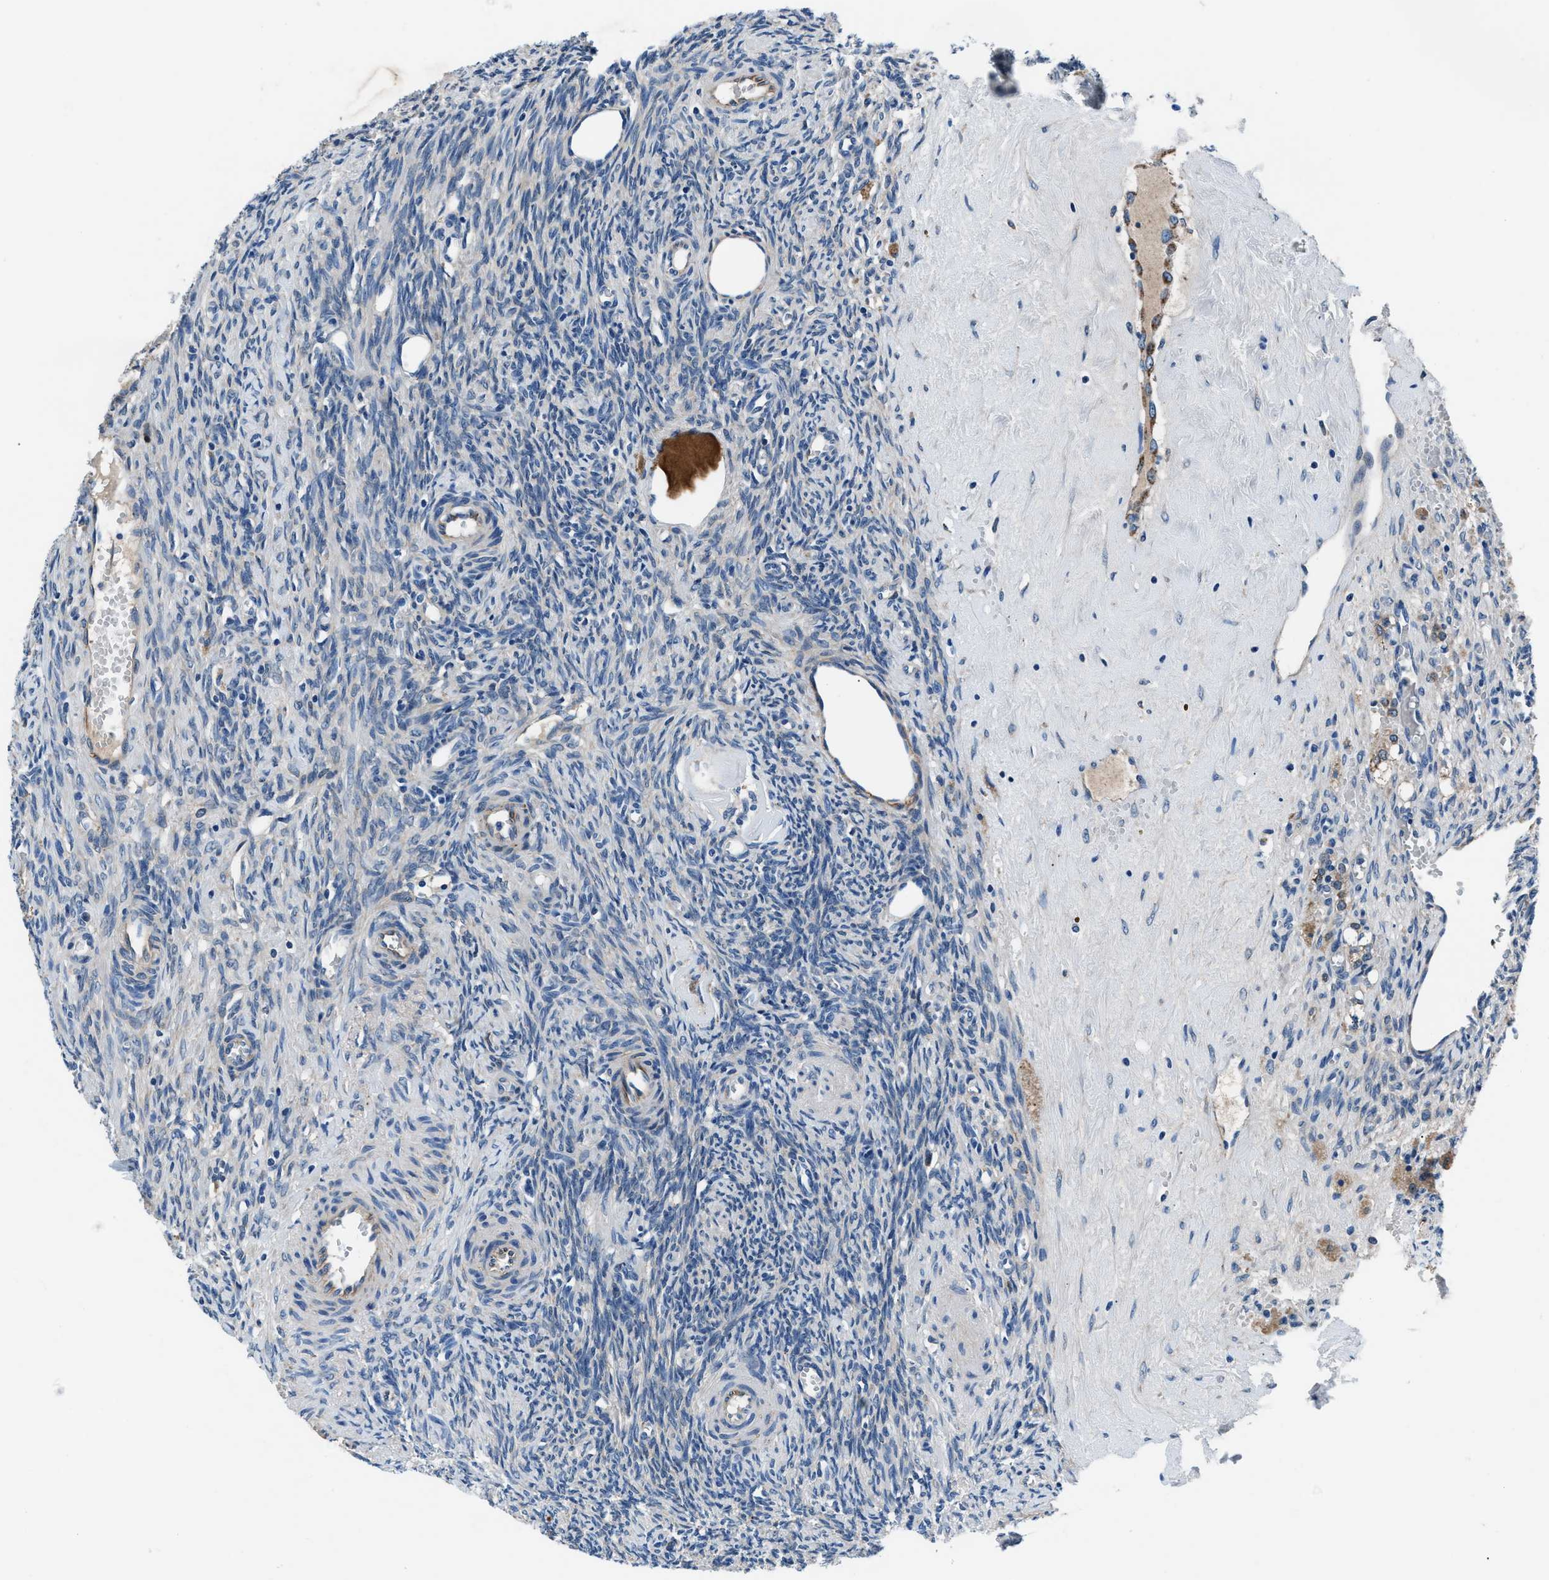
{"staining": {"intensity": "weak", "quantity": "25%-75%", "location": "cytoplasmic/membranous"}, "tissue": "ovary", "cell_type": "Follicle cells", "image_type": "normal", "snomed": [{"axis": "morphology", "description": "Normal tissue, NOS"}, {"axis": "topography", "description": "Ovary"}], "caption": "Immunohistochemistry of benign human ovary displays low levels of weak cytoplasmic/membranous staining in about 25%-75% of follicle cells.", "gene": "PRTFDC1", "patient": {"sex": "female", "age": 41}}